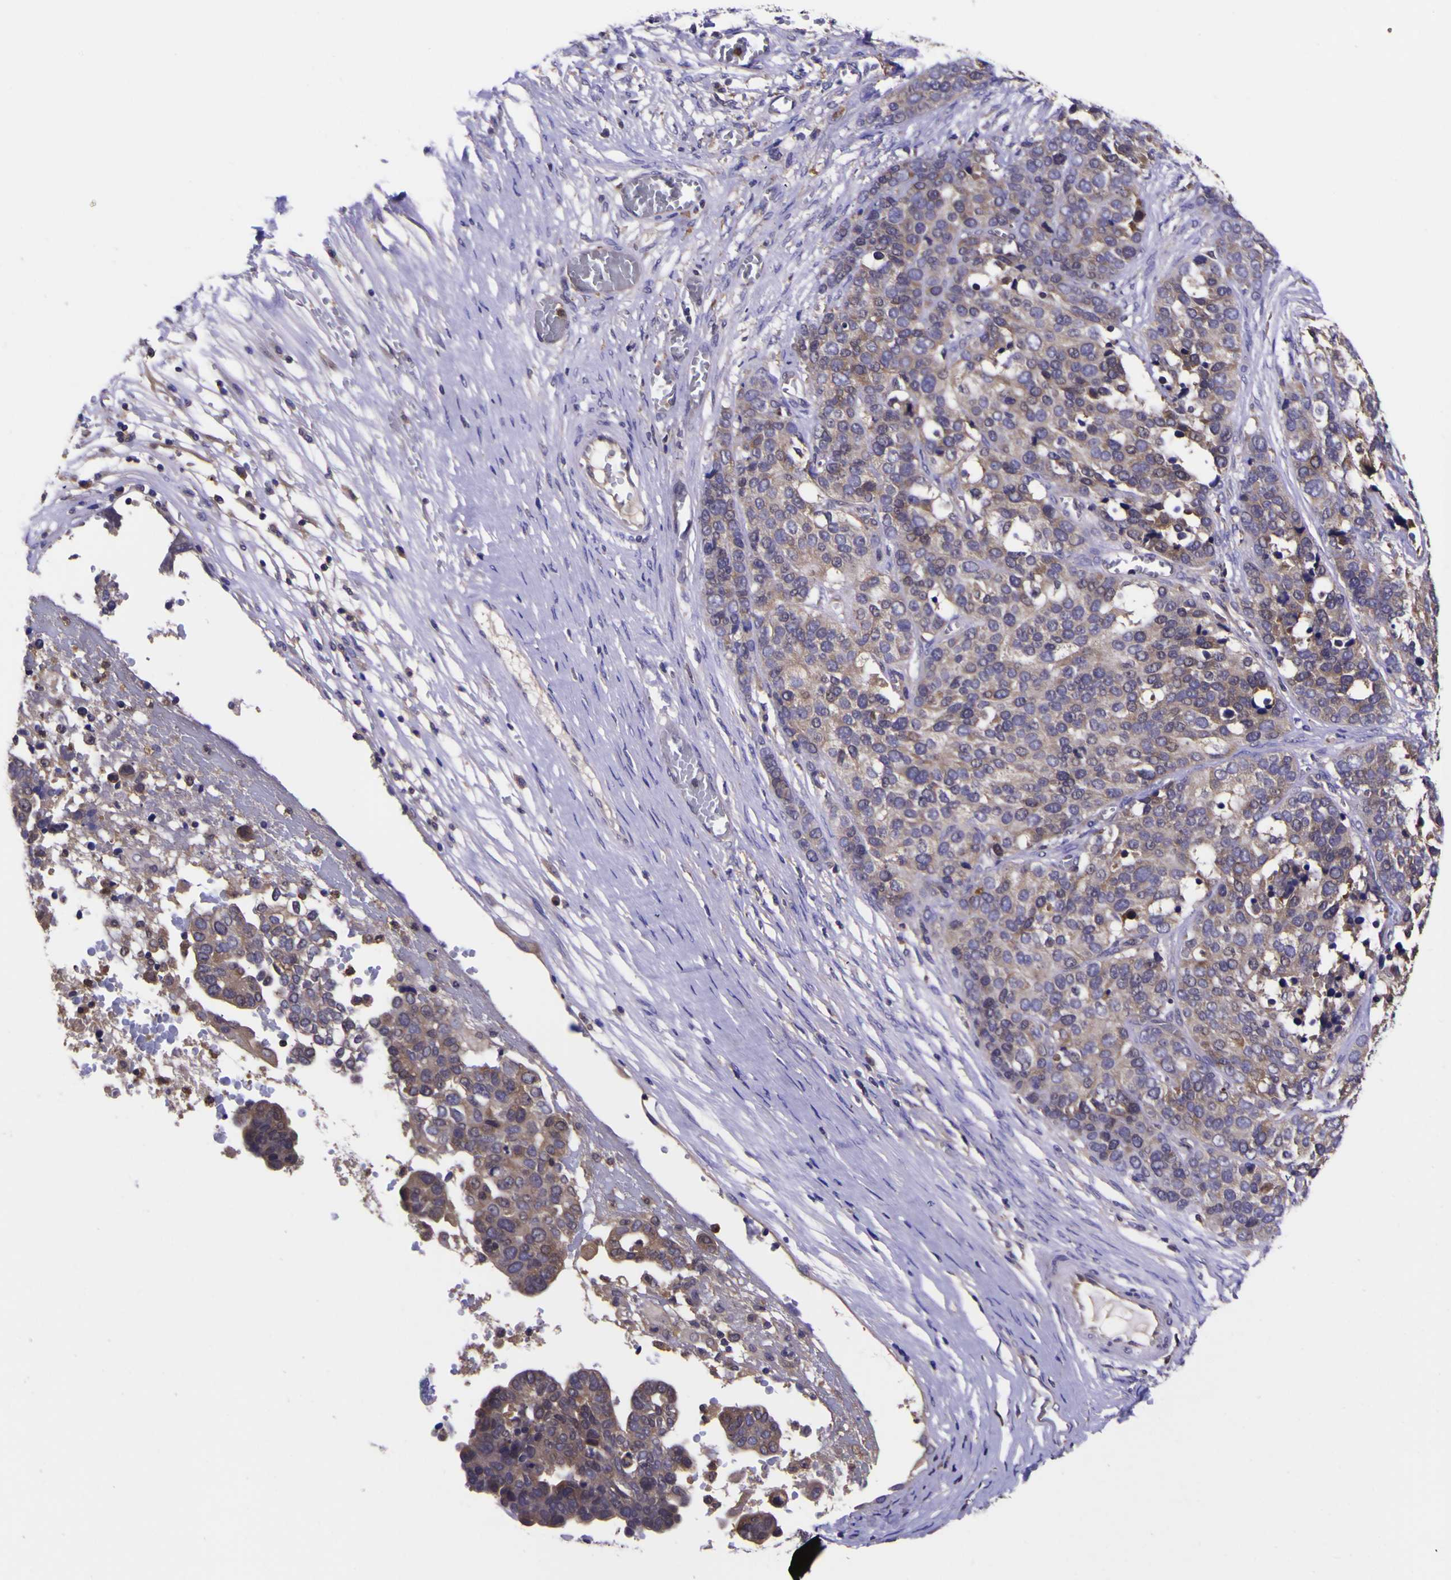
{"staining": {"intensity": "negative", "quantity": "none", "location": "none"}, "tissue": "ovarian cancer", "cell_type": "Tumor cells", "image_type": "cancer", "snomed": [{"axis": "morphology", "description": "Cystadenocarcinoma, serous, NOS"}, {"axis": "topography", "description": "Ovary"}], "caption": "High power microscopy image of an IHC photomicrograph of ovarian serous cystadenocarcinoma, revealing no significant expression in tumor cells.", "gene": "MAPK14", "patient": {"sex": "female", "age": 44}}